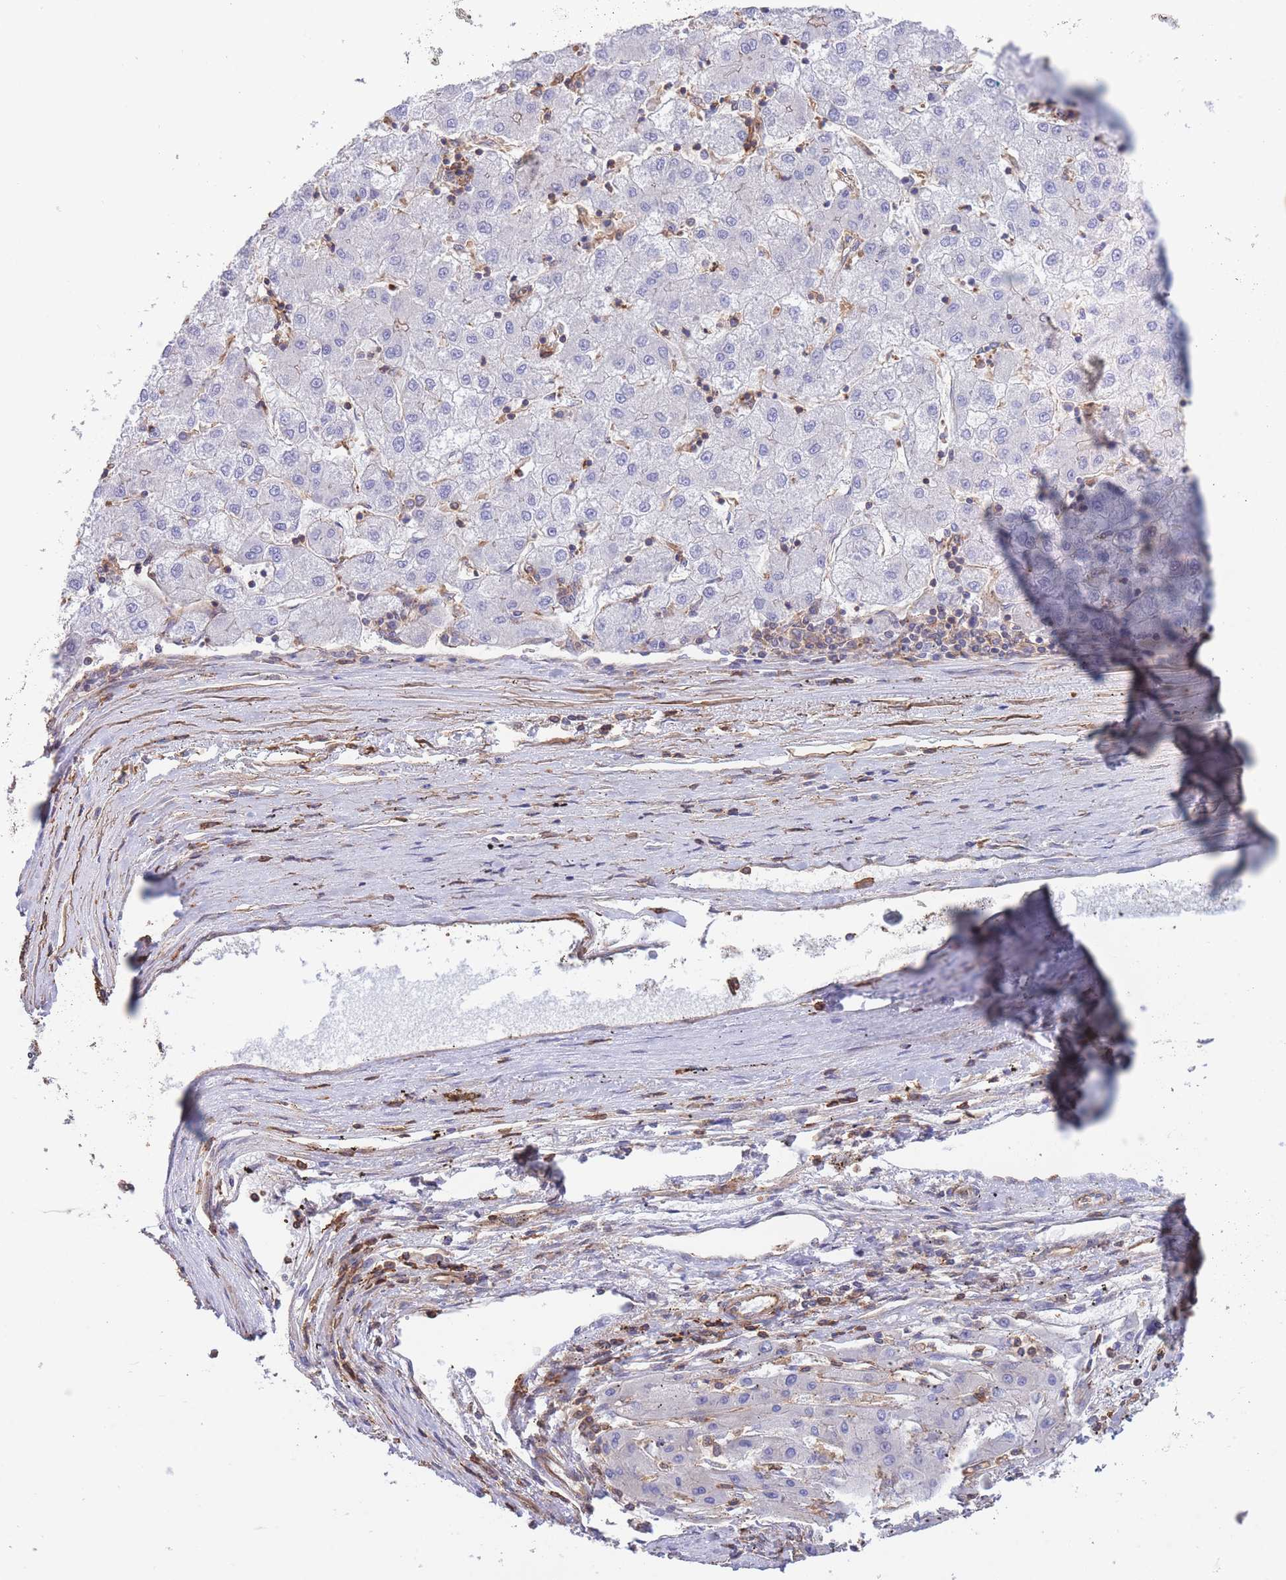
{"staining": {"intensity": "negative", "quantity": "none", "location": "none"}, "tissue": "liver cancer", "cell_type": "Tumor cells", "image_type": "cancer", "snomed": [{"axis": "morphology", "description": "Carcinoma, Hepatocellular, NOS"}, {"axis": "topography", "description": "Liver"}], "caption": "Immunohistochemical staining of liver cancer demonstrates no significant positivity in tumor cells.", "gene": "LRRN4CL", "patient": {"sex": "male", "age": 72}}